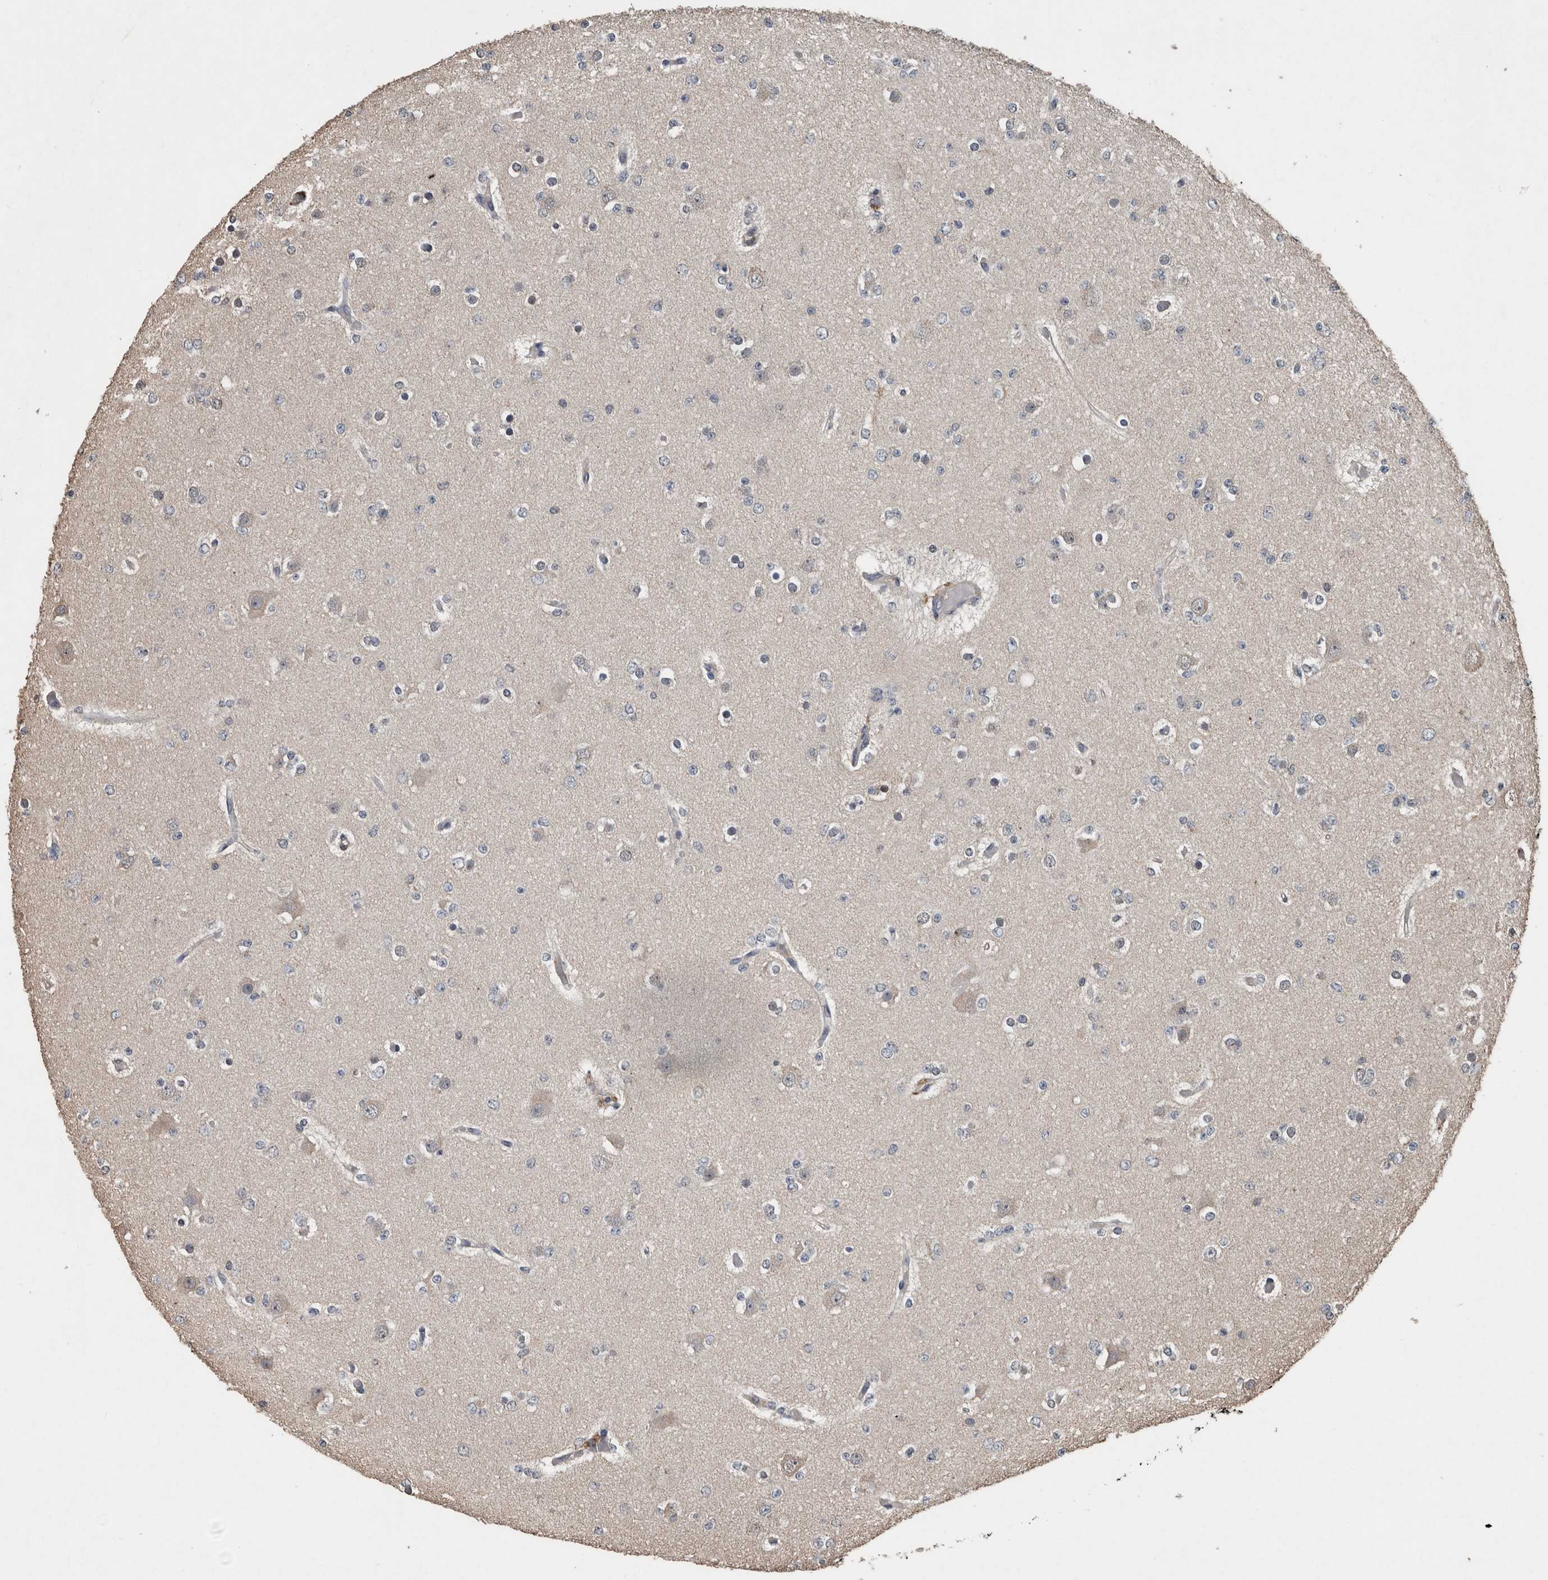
{"staining": {"intensity": "negative", "quantity": "none", "location": "none"}, "tissue": "glioma", "cell_type": "Tumor cells", "image_type": "cancer", "snomed": [{"axis": "morphology", "description": "Glioma, malignant, Low grade"}, {"axis": "topography", "description": "Brain"}], "caption": "IHC photomicrograph of neoplastic tissue: malignant glioma (low-grade) stained with DAB (3,3'-diaminobenzidine) displays no significant protein staining in tumor cells.", "gene": "FGFRL1", "patient": {"sex": "female", "age": 22}}